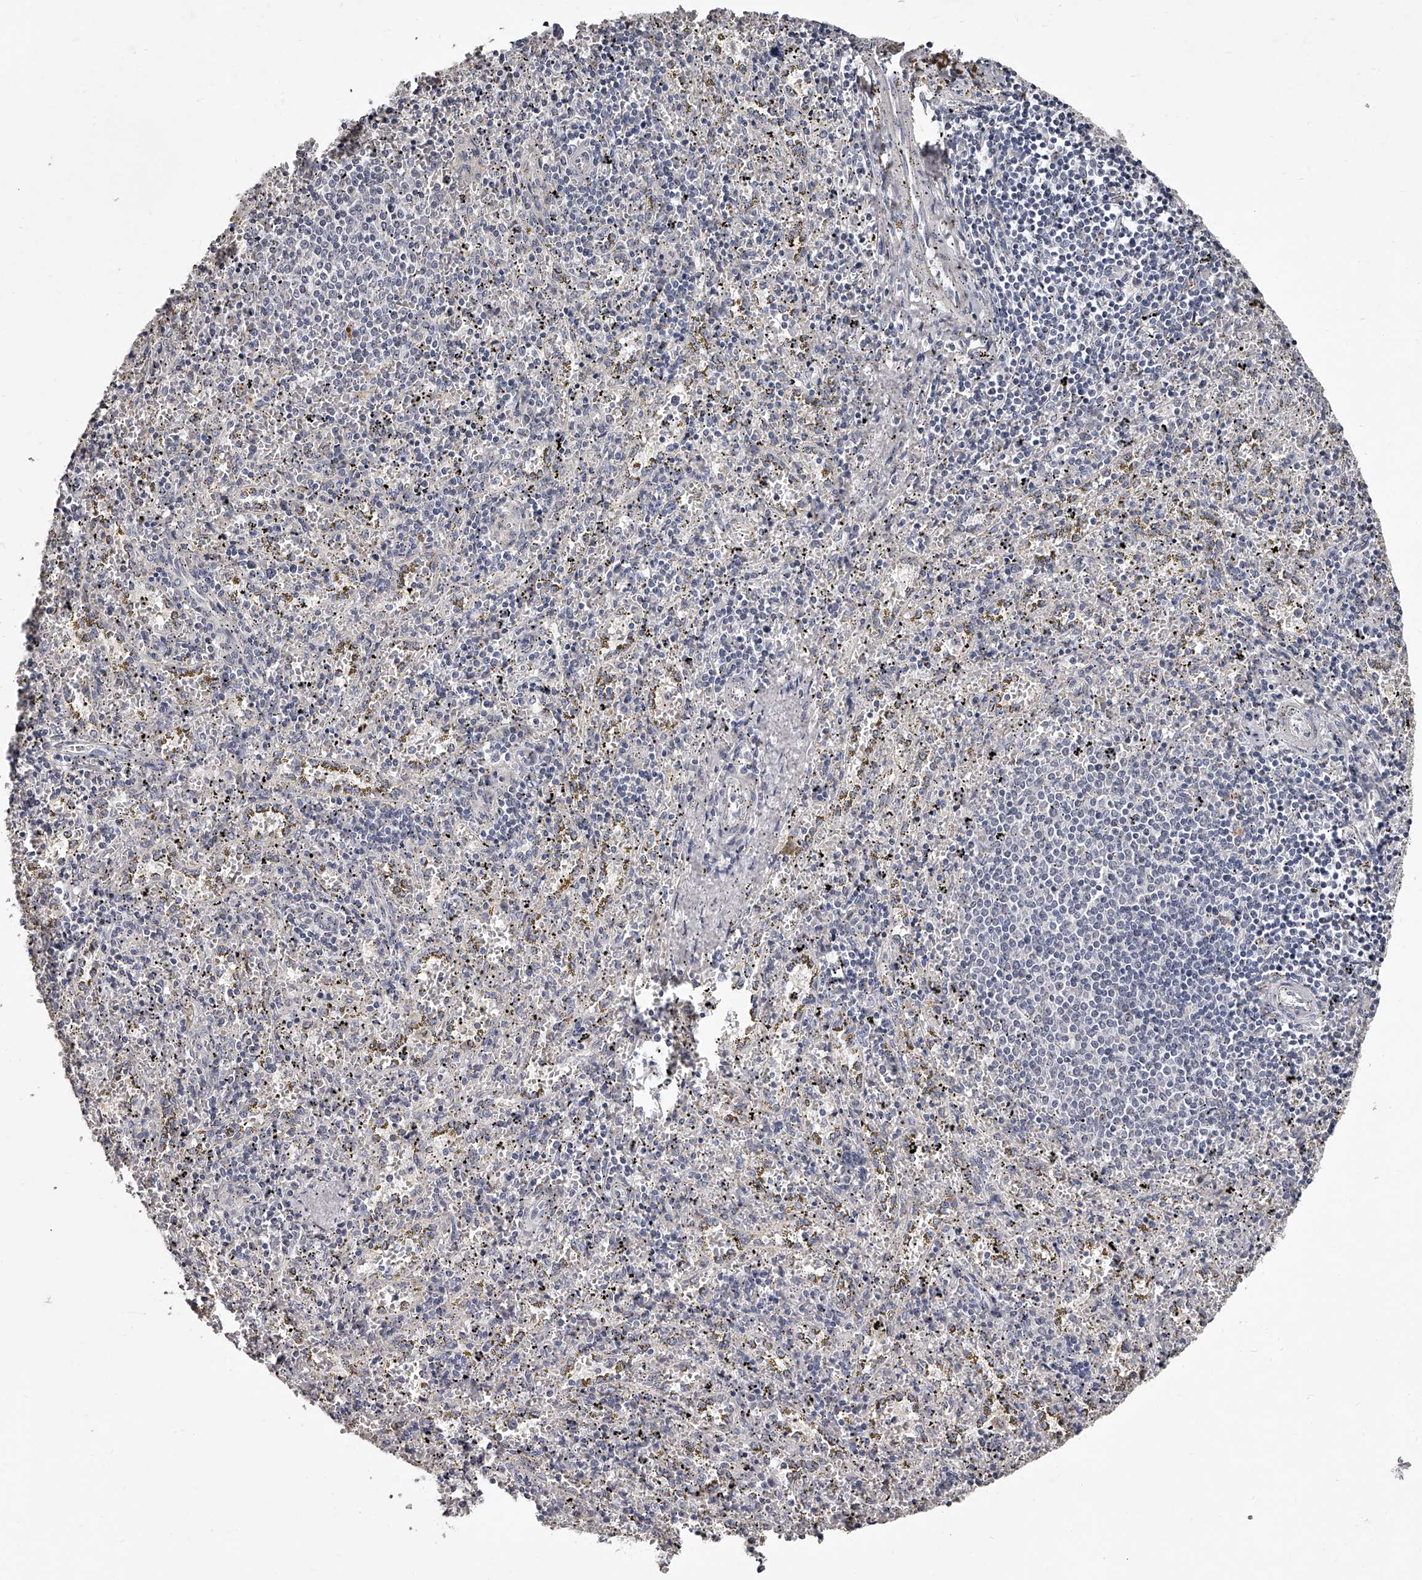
{"staining": {"intensity": "negative", "quantity": "none", "location": "none"}, "tissue": "spleen", "cell_type": "Cells in red pulp", "image_type": "normal", "snomed": [{"axis": "morphology", "description": "Normal tissue, NOS"}, {"axis": "topography", "description": "Spleen"}], "caption": "The immunohistochemistry (IHC) photomicrograph has no significant staining in cells in red pulp of spleen. Nuclei are stained in blue.", "gene": "NT5DC1", "patient": {"sex": "male", "age": 11}}